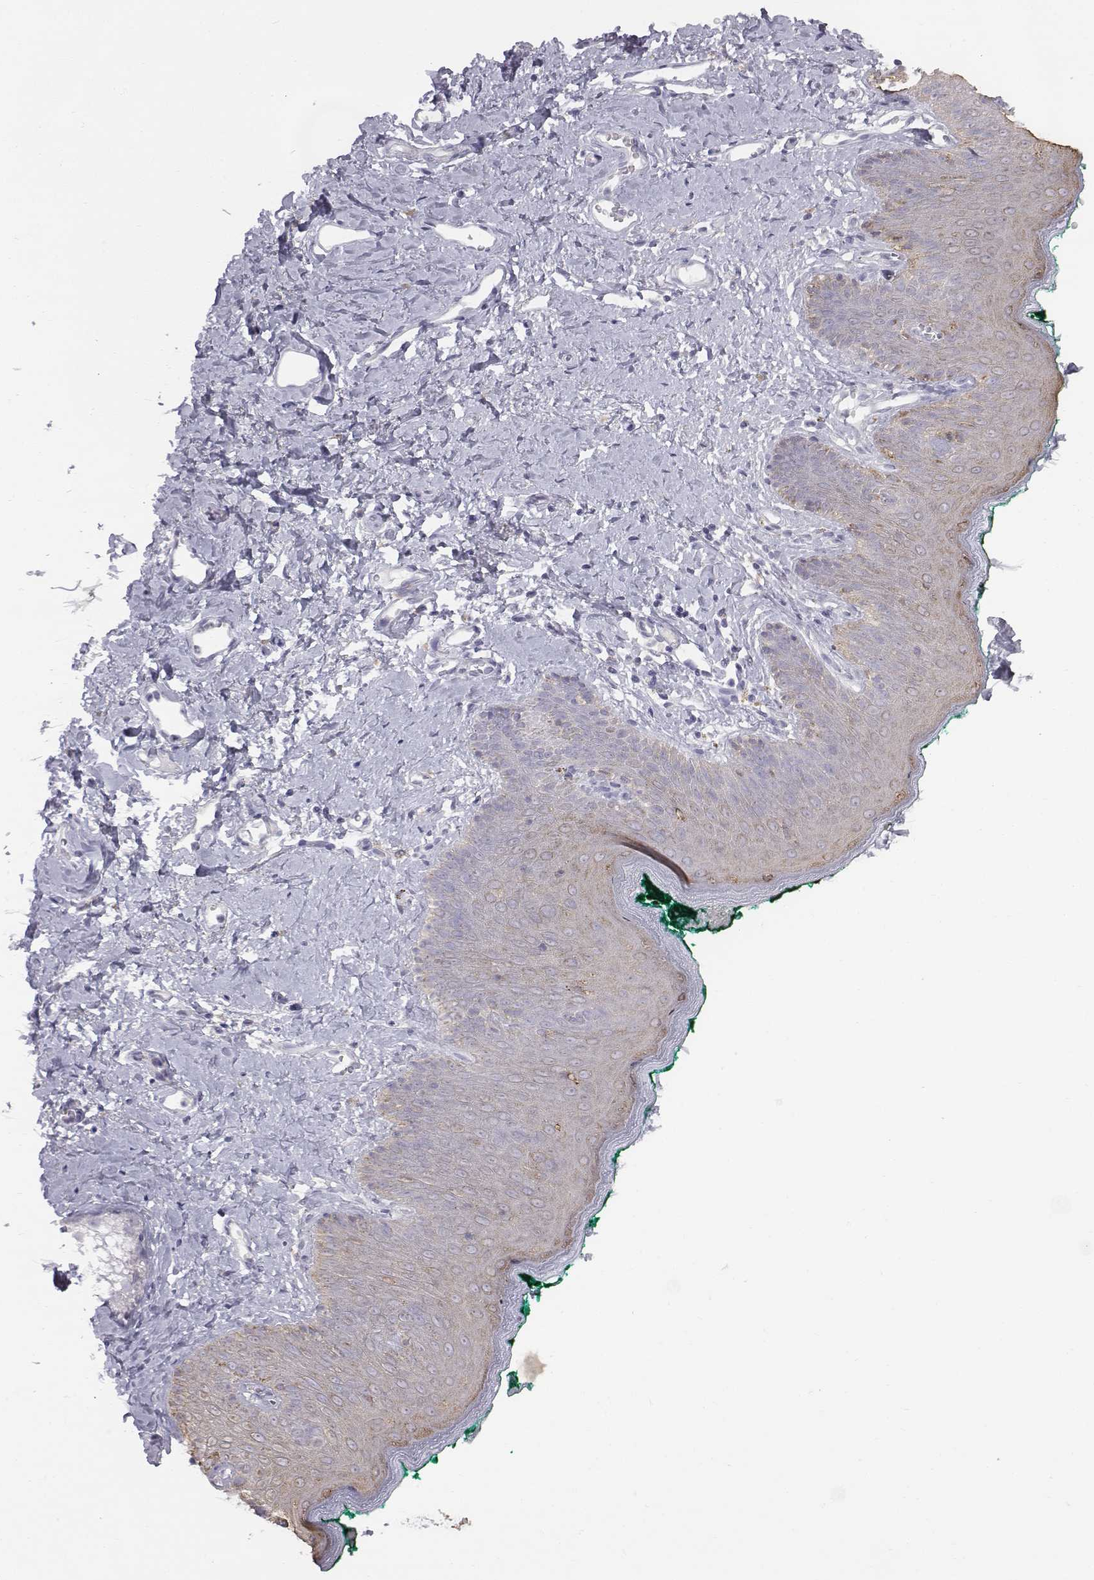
{"staining": {"intensity": "weak", "quantity": ">75%", "location": "cytoplasmic/membranous"}, "tissue": "skin", "cell_type": "Epidermal cells", "image_type": "normal", "snomed": [{"axis": "morphology", "description": "Normal tissue, NOS"}, {"axis": "topography", "description": "Vulva"}], "caption": "Immunohistochemistry (IHC) of benign skin exhibits low levels of weak cytoplasmic/membranous positivity in about >75% of epidermal cells. Nuclei are stained in blue.", "gene": "C6orf58", "patient": {"sex": "female", "age": 66}}